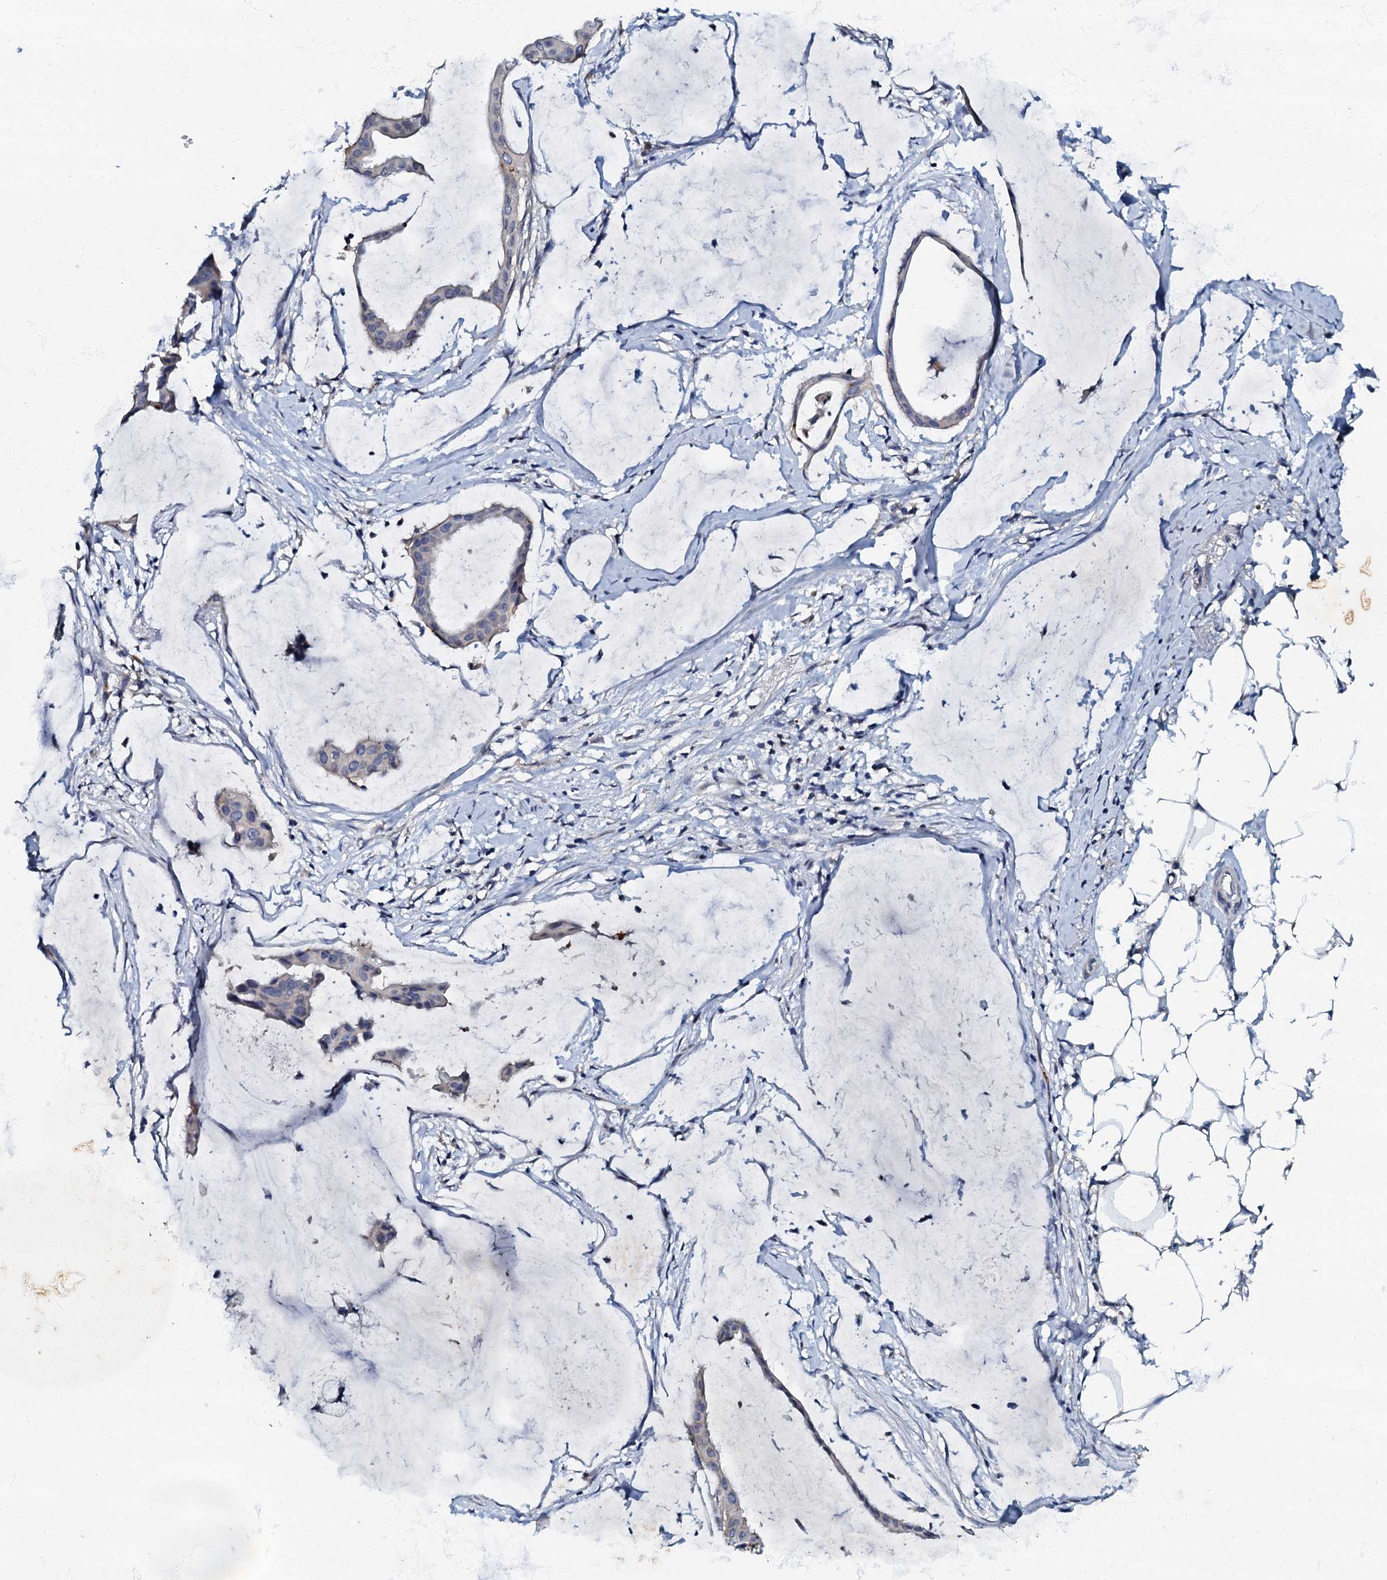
{"staining": {"intensity": "negative", "quantity": "none", "location": "none"}, "tissue": "ovarian cancer", "cell_type": "Tumor cells", "image_type": "cancer", "snomed": [{"axis": "morphology", "description": "Cystadenocarcinoma, mucinous, NOS"}, {"axis": "topography", "description": "Ovary"}], "caption": "An immunohistochemistry histopathology image of mucinous cystadenocarcinoma (ovarian) is shown. There is no staining in tumor cells of mucinous cystadenocarcinoma (ovarian).", "gene": "OLAH", "patient": {"sex": "female", "age": 73}}